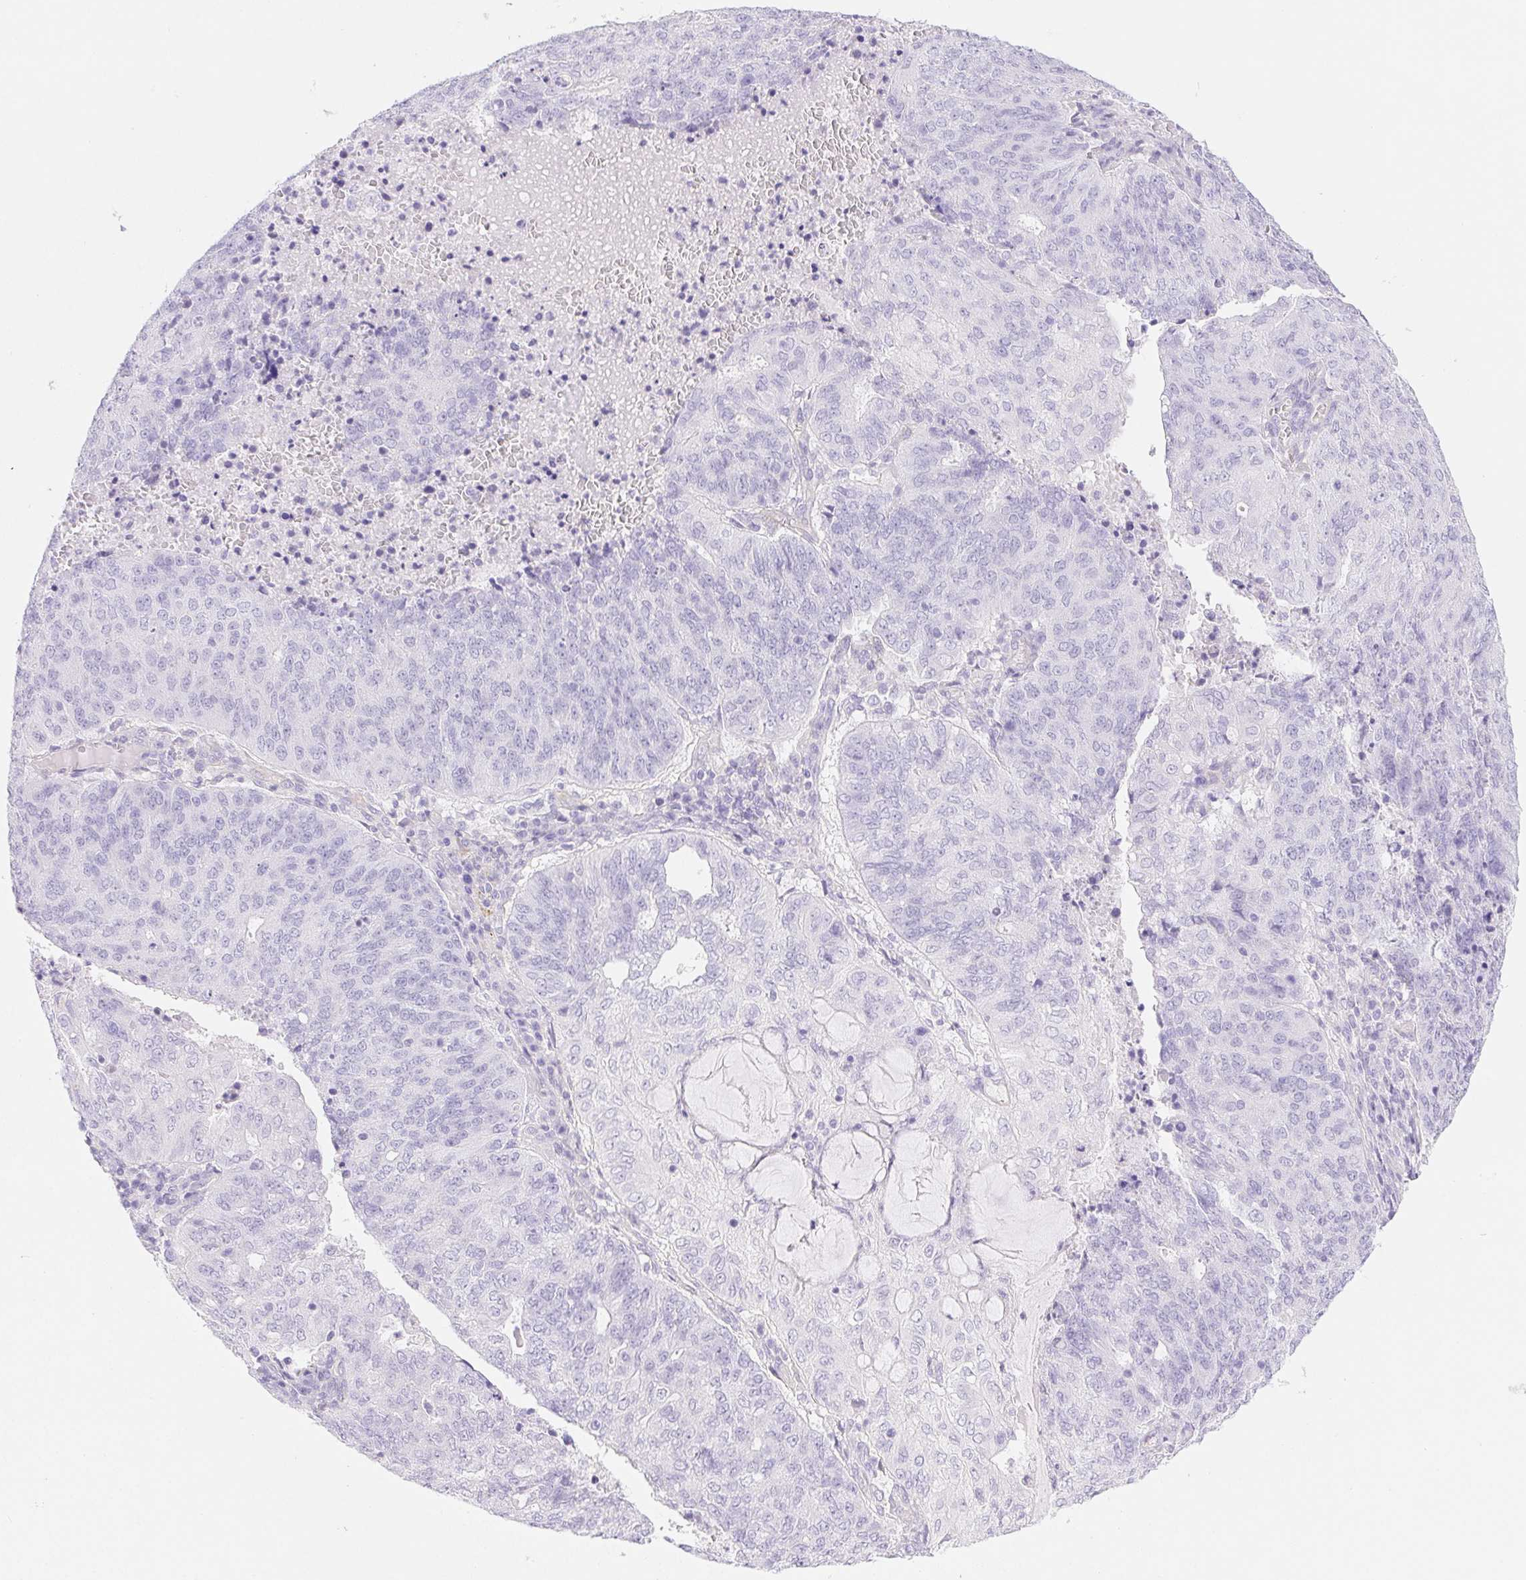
{"staining": {"intensity": "negative", "quantity": "none", "location": "none"}, "tissue": "endometrial cancer", "cell_type": "Tumor cells", "image_type": "cancer", "snomed": [{"axis": "morphology", "description": "Adenocarcinoma, NOS"}, {"axis": "topography", "description": "Endometrium"}], "caption": "There is no significant positivity in tumor cells of endometrial adenocarcinoma.", "gene": "PNLIP", "patient": {"sex": "female", "age": 82}}